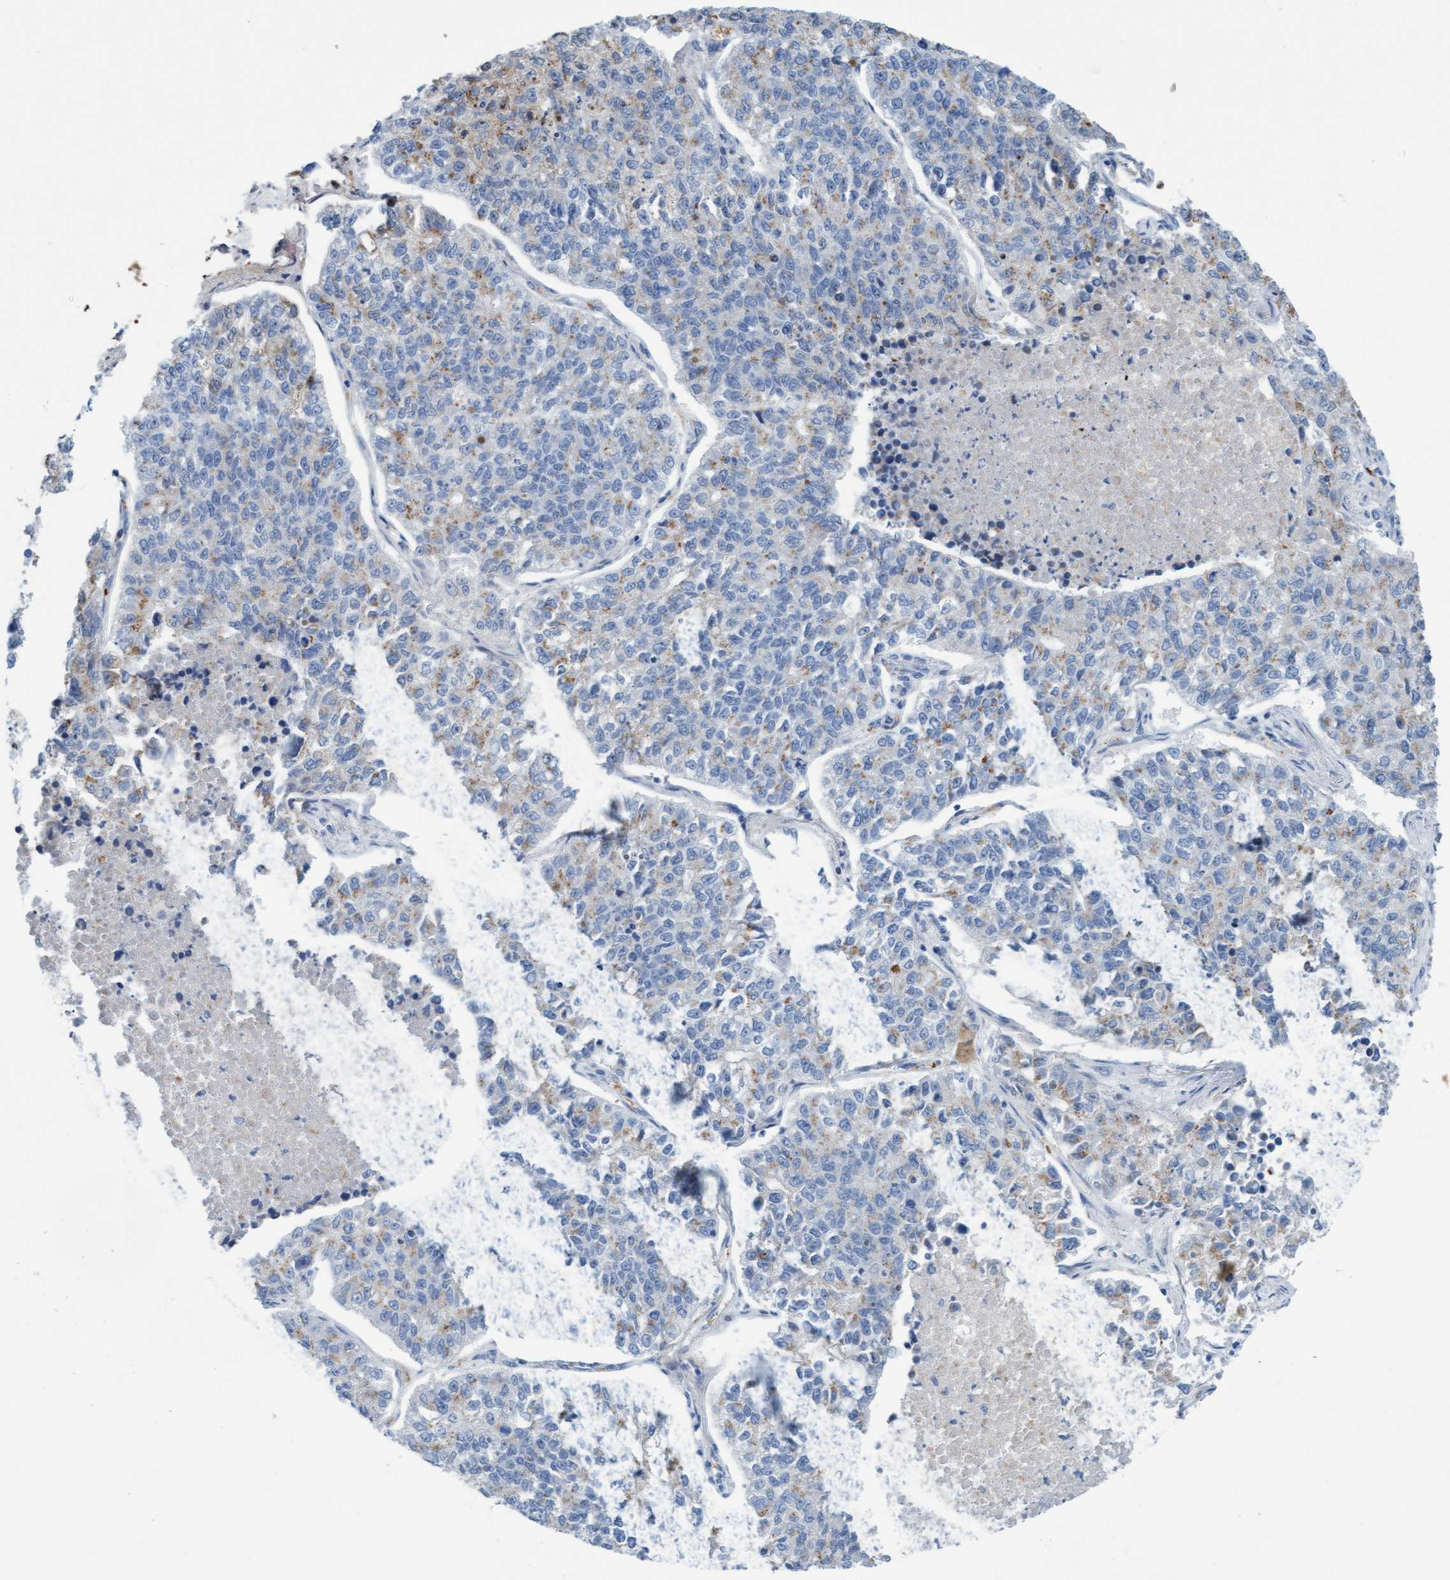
{"staining": {"intensity": "weak", "quantity": "25%-75%", "location": "cytoplasmic/membranous"}, "tissue": "lung cancer", "cell_type": "Tumor cells", "image_type": "cancer", "snomed": [{"axis": "morphology", "description": "Adenocarcinoma, NOS"}, {"axis": "topography", "description": "Lung"}], "caption": "An image showing weak cytoplasmic/membranous staining in about 25%-75% of tumor cells in lung adenocarcinoma, as visualized by brown immunohistochemical staining.", "gene": "P2RX5", "patient": {"sex": "male", "age": 49}}